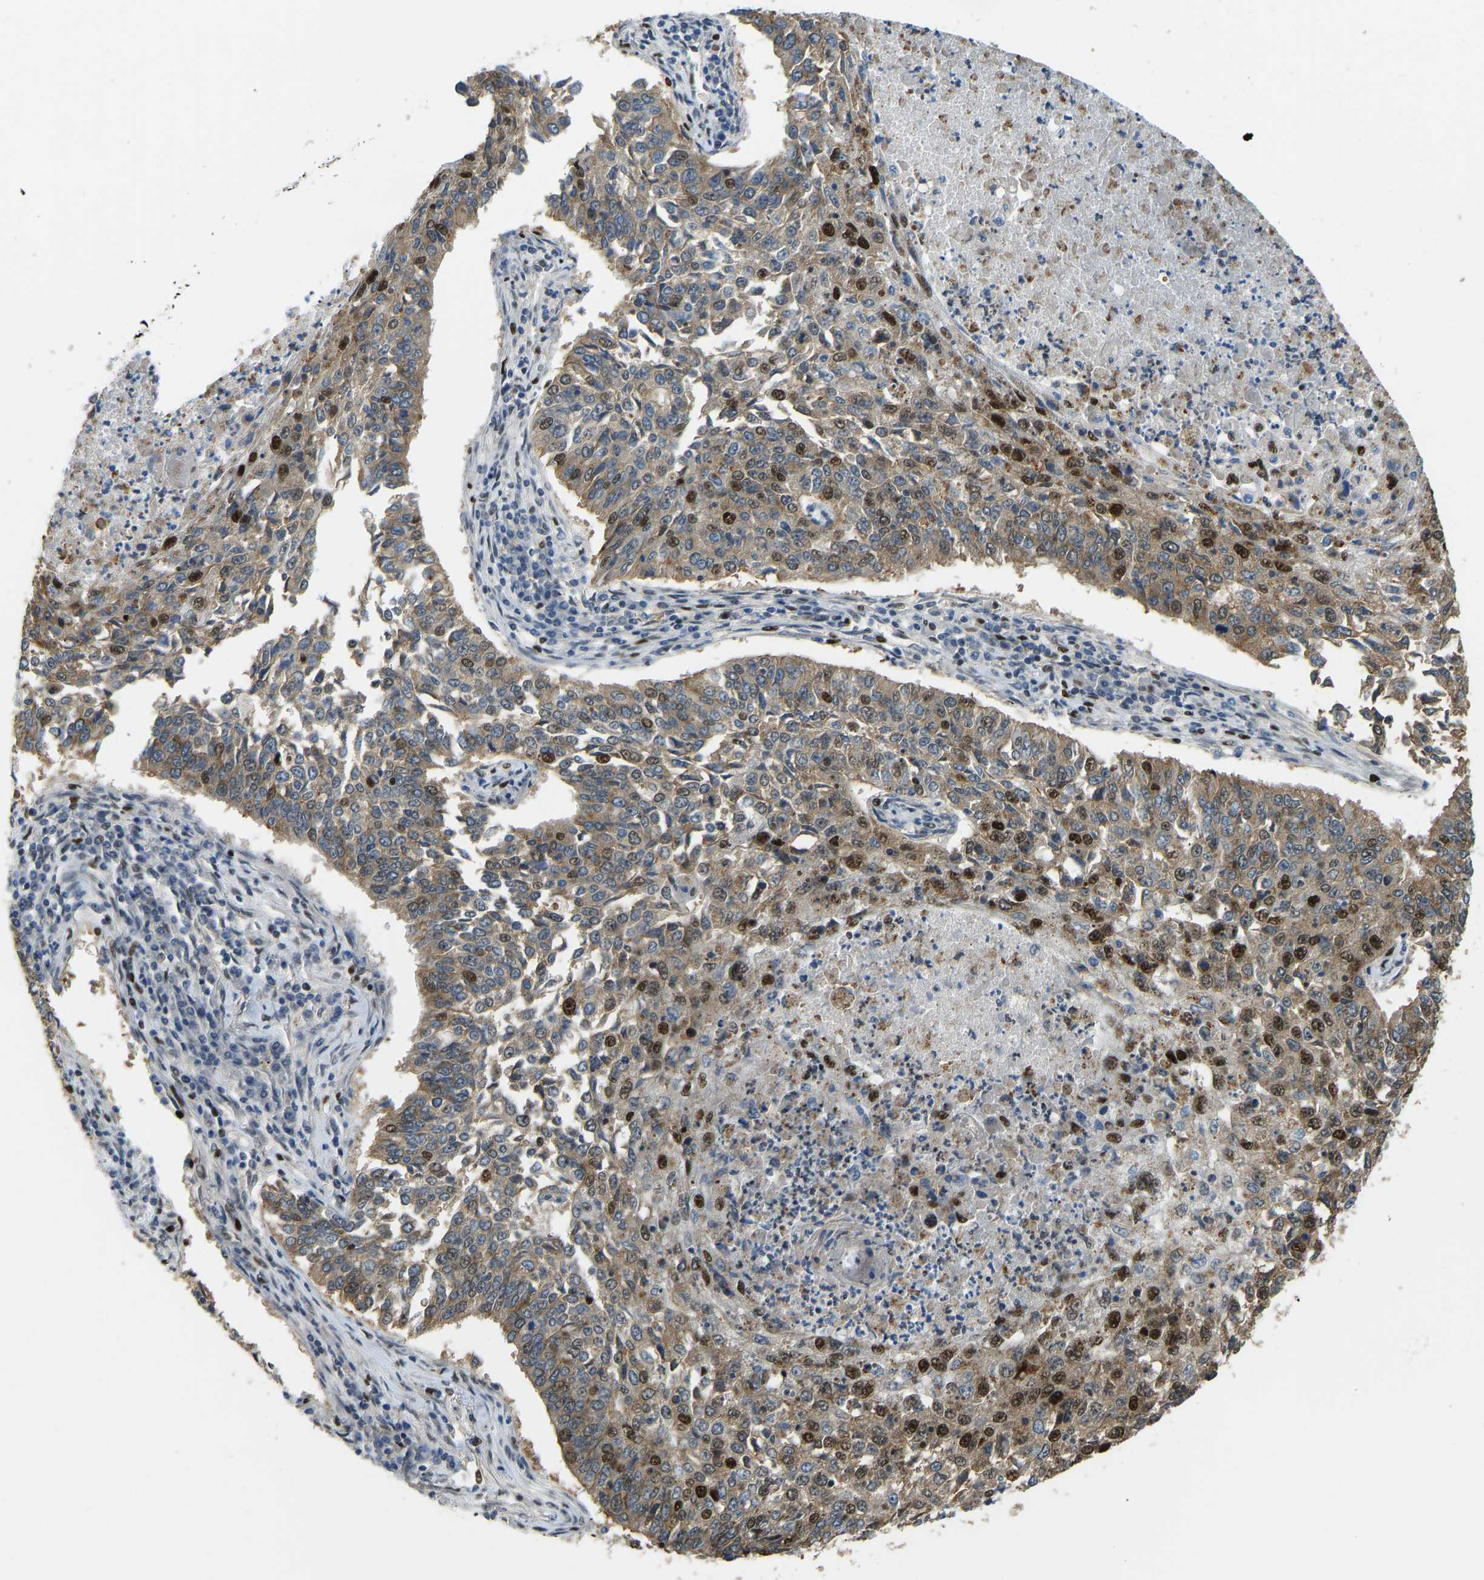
{"staining": {"intensity": "strong", "quantity": "<25%", "location": "cytoplasmic/membranous,nuclear"}, "tissue": "lung cancer", "cell_type": "Tumor cells", "image_type": "cancer", "snomed": [{"axis": "morphology", "description": "Normal tissue, NOS"}, {"axis": "morphology", "description": "Squamous cell carcinoma, NOS"}, {"axis": "topography", "description": "Cartilage tissue"}, {"axis": "topography", "description": "Bronchus"}, {"axis": "topography", "description": "Lung"}], "caption": "IHC (DAB) staining of human lung cancer exhibits strong cytoplasmic/membranous and nuclear protein positivity in about <25% of tumor cells. (DAB (3,3'-diaminobenzidine) IHC with brightfield microscopy, high magnification).", "gene": "FOXK1", "patient": {"sex": "female", "age": 49}}